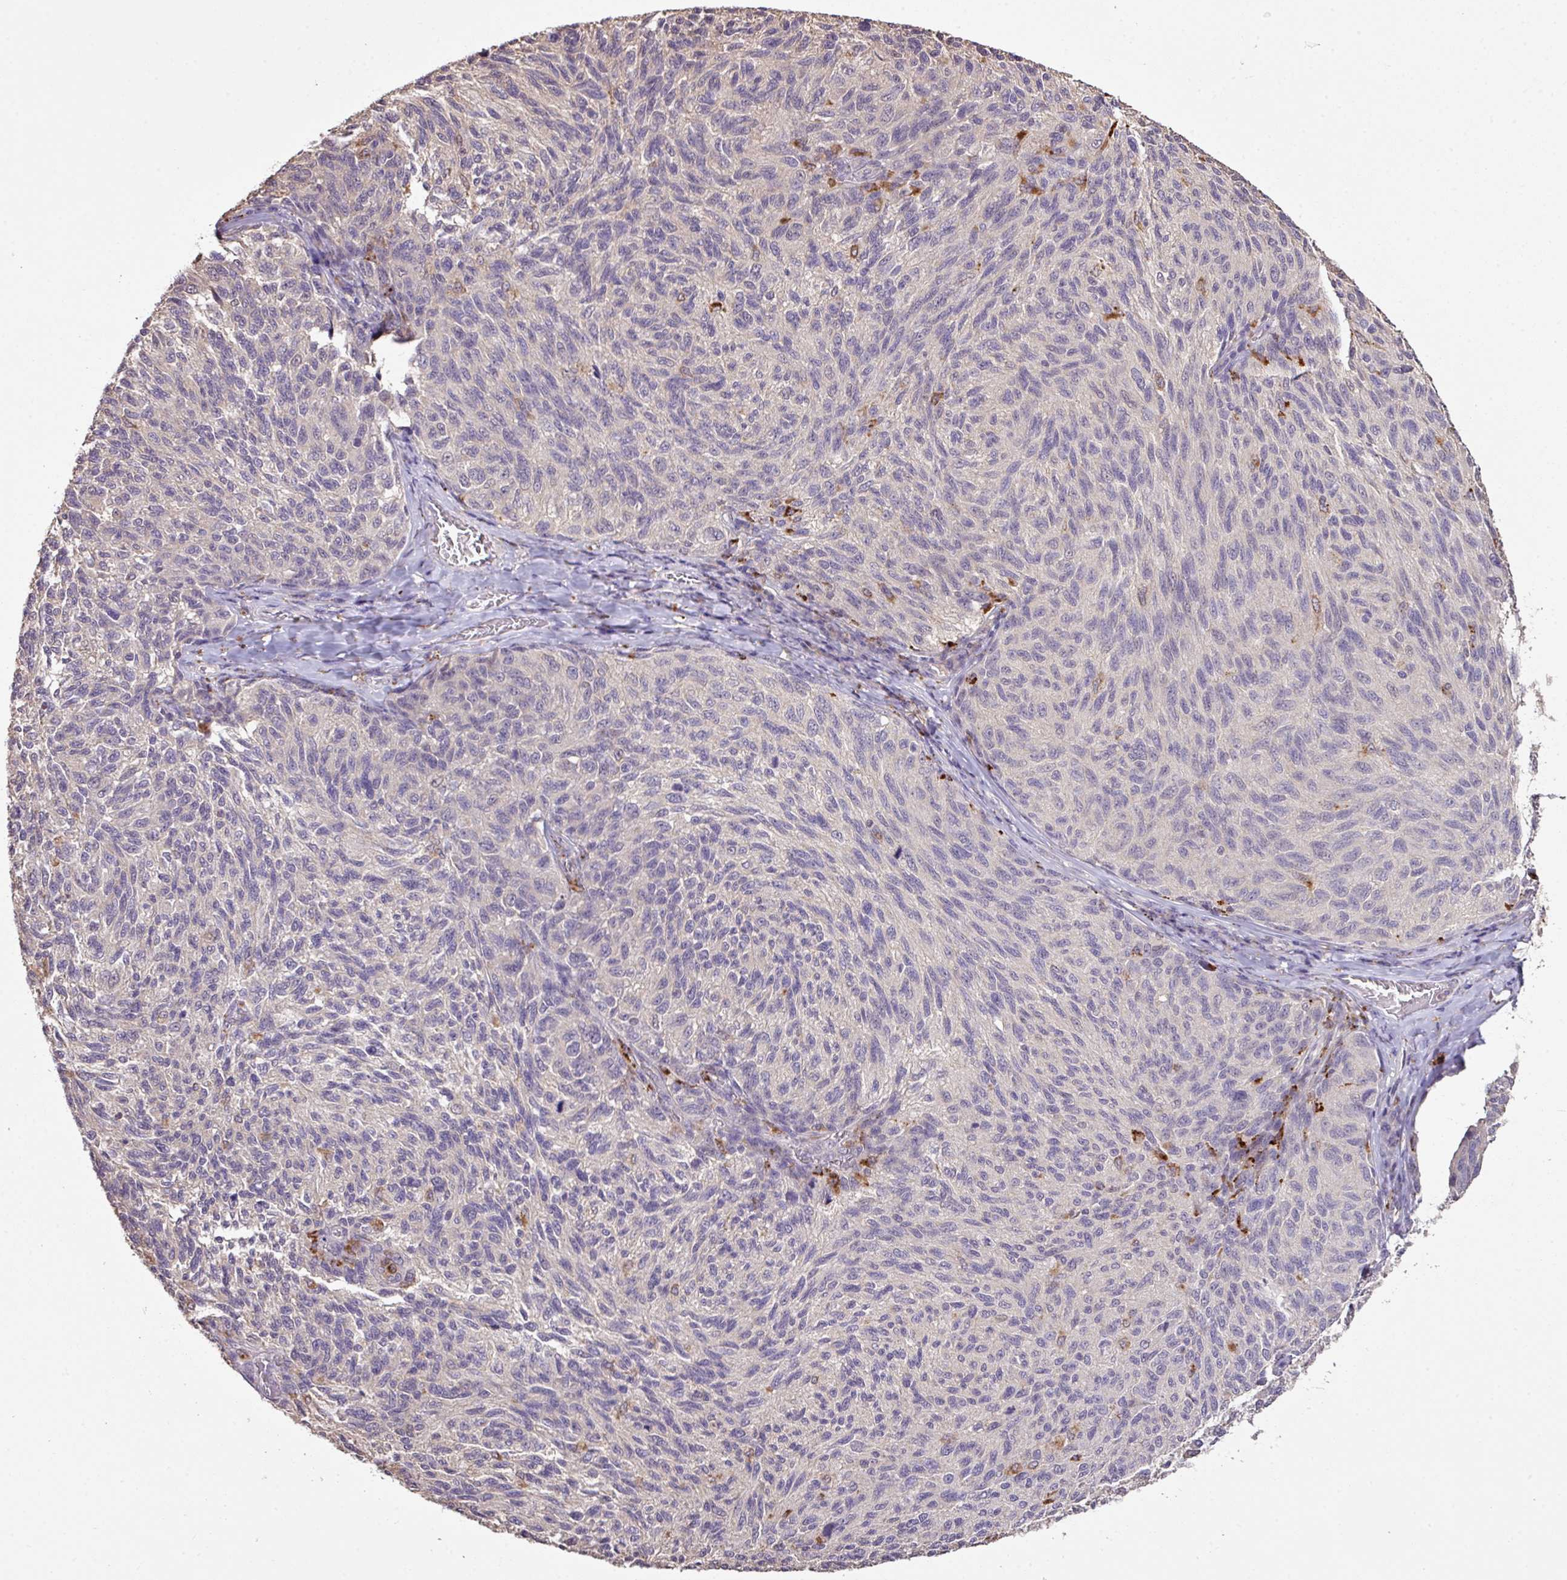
{"staining": {"intensity": "negative", "quantity": "none", "location": "none"}, "tissue": "melanoma", "cell_type": "Tumor cells", "image_type": "cancer", "snomed": [{"axis": "morphology", "description": "Malignant melanoma, NOS"}, {"axis": "topography", "description": "Skin"}], "caption": "A micrograph of malignant melanoma stained for a protein reveals no brown staining in tumor cells.", "gene": "SMCO4", "patient": {"sex": "female", "age": 73}}